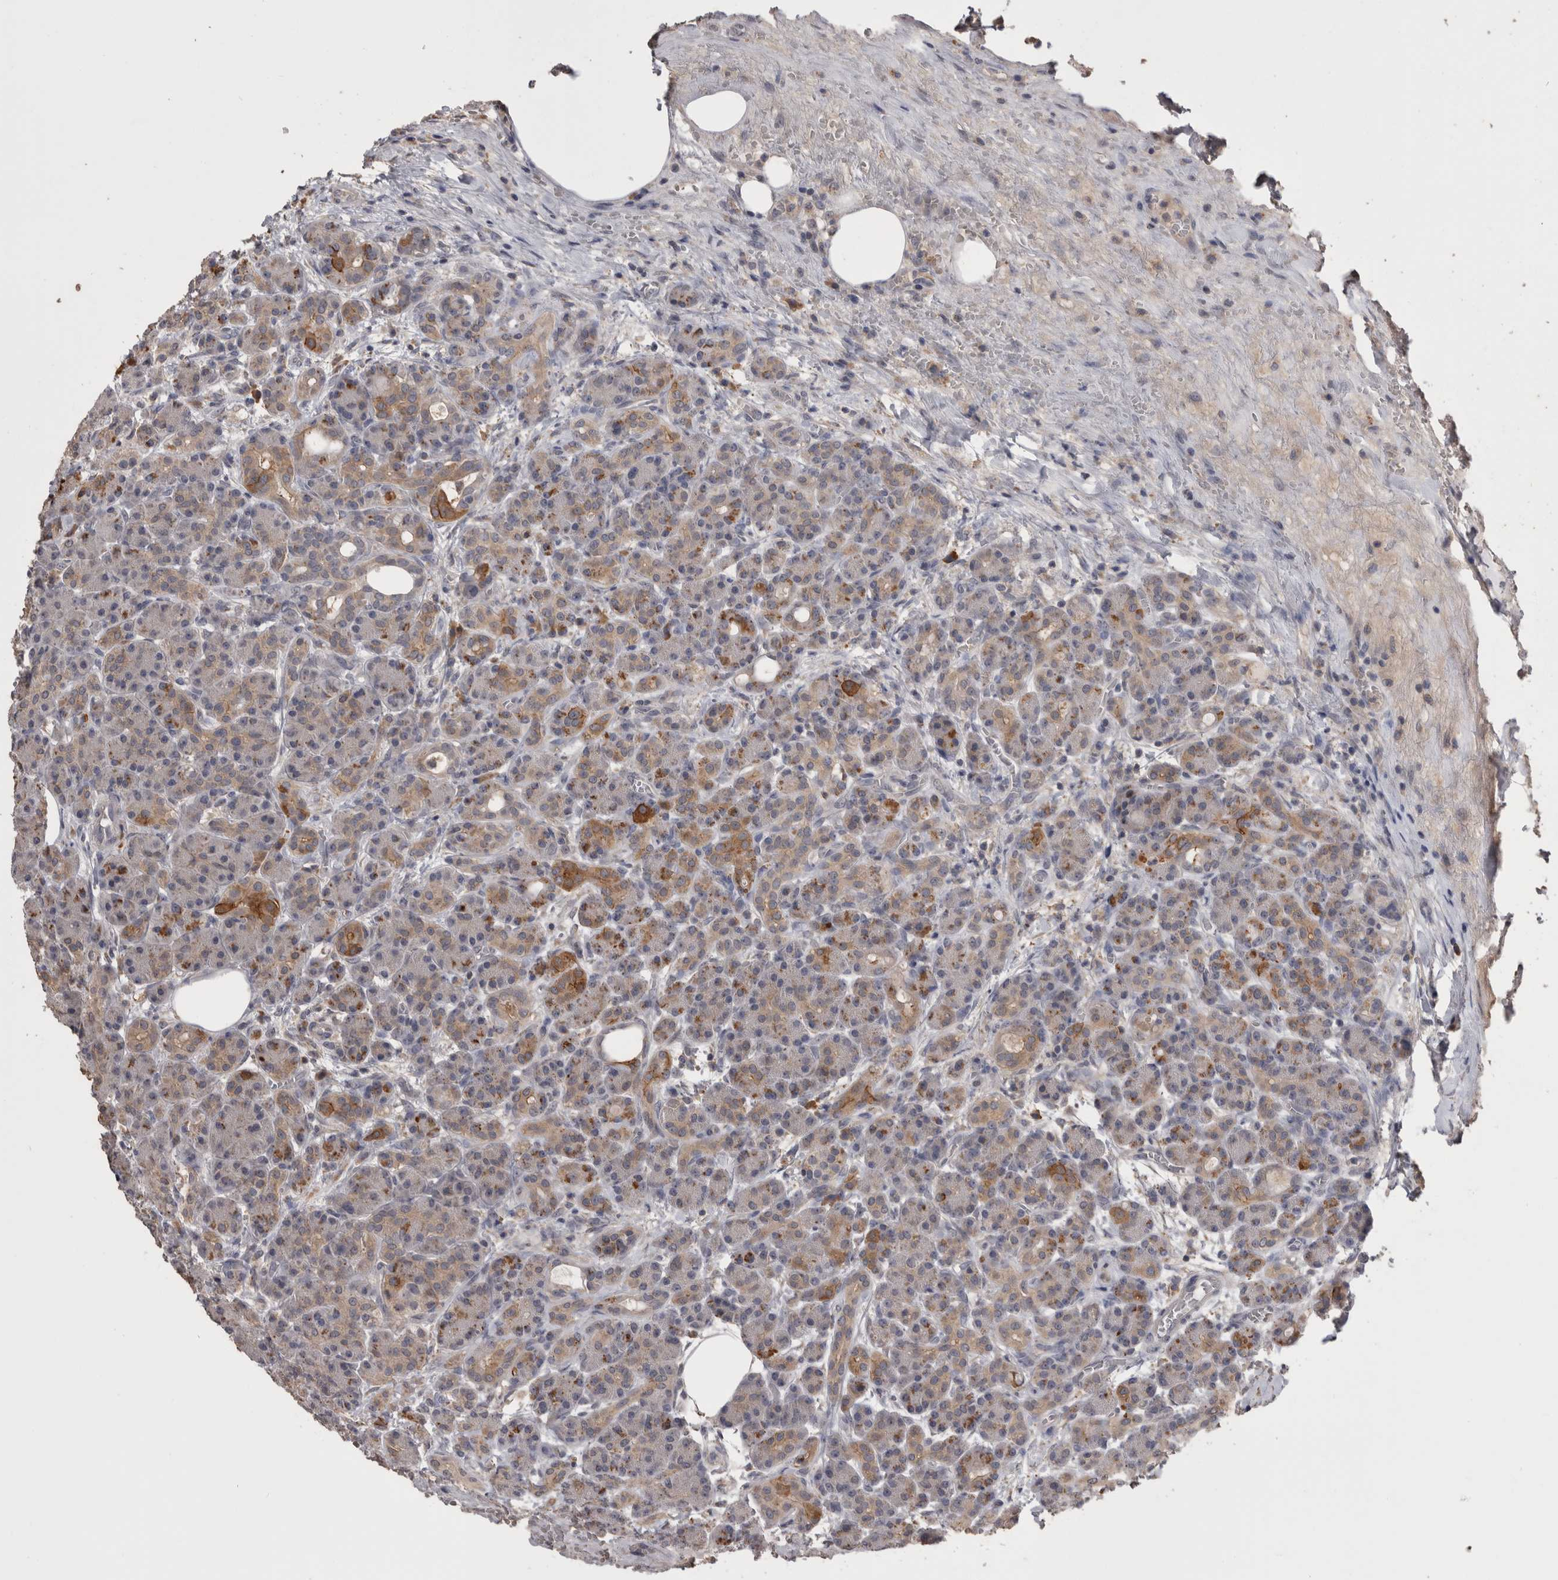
{"staining": {"intensity": "moderate", "quantity": "<25%", "location": "cytoplasmic/membranous"}, "tissue": "pancreas", "cell_type": "Exocrine glandular cells", "image_type": "normal", "snomed": [{"axis": "morphology", "description": "Normal tissue, NOS"}, {"axis": "topography", "description": "Pancreas"}], "caption": "This is a histology image of immunohistochemistry staining of normal pancreas, which shows moderate staining in the cytoplasmic/membranous of exocrine glandular cells.", "gene": "ANXA13", "patient": {"sex": "male", "age": 63}}